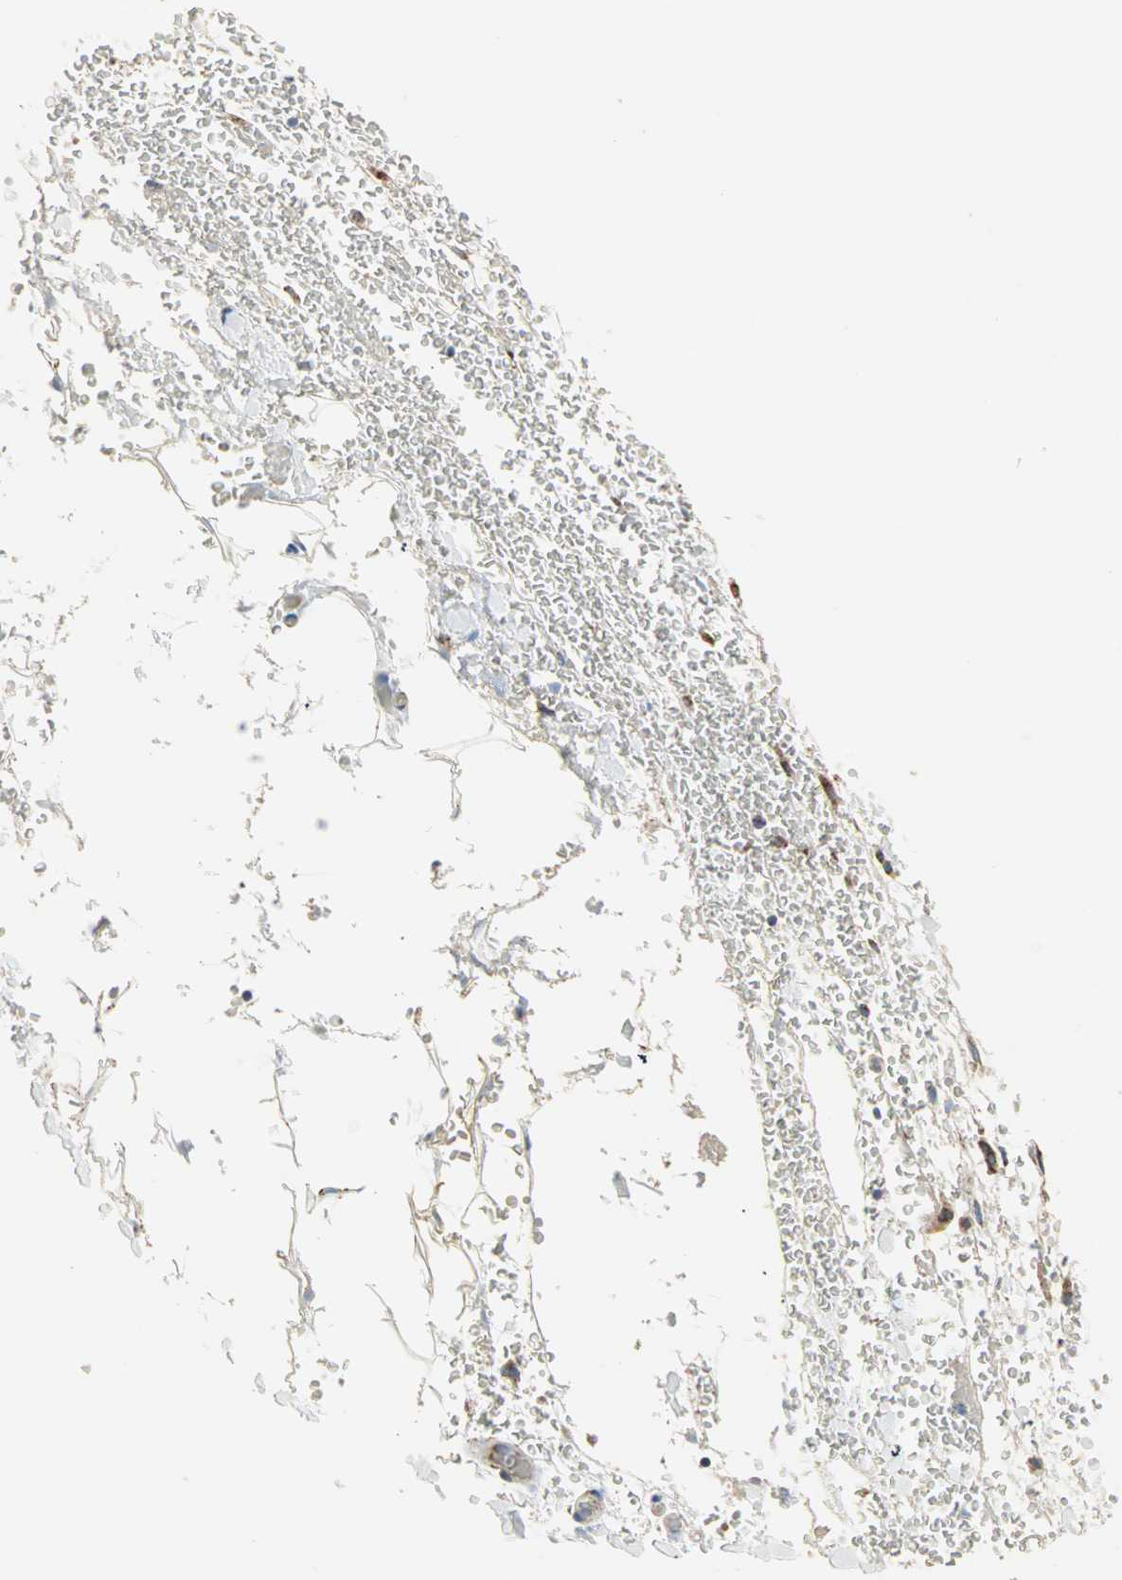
{"staining": {"intensity": "weak", "quantity": ">75%", "location": "cytoplasmic/membranous"}, "tissue": "adipose tissue", "cell_type": "Adipocytes", "image_type": "normal", "snomed": [{"axis": "morphology", "description": "Normal tissue, NOS"}, {"axis": "morphology", "description": "Inflammation, NOS"}, {"axis": "topography", "description": "Breast"}], "caption": "Immunohistochemistry (DAB (3,3'-diaminobenzidine)) staining of normal adipose tissue reveals weak cytoplasmic/membranous protein staining in approximately >75% of adipocytes.", "gene": "TST", "patient": {"sex": "female", "age": 65}}